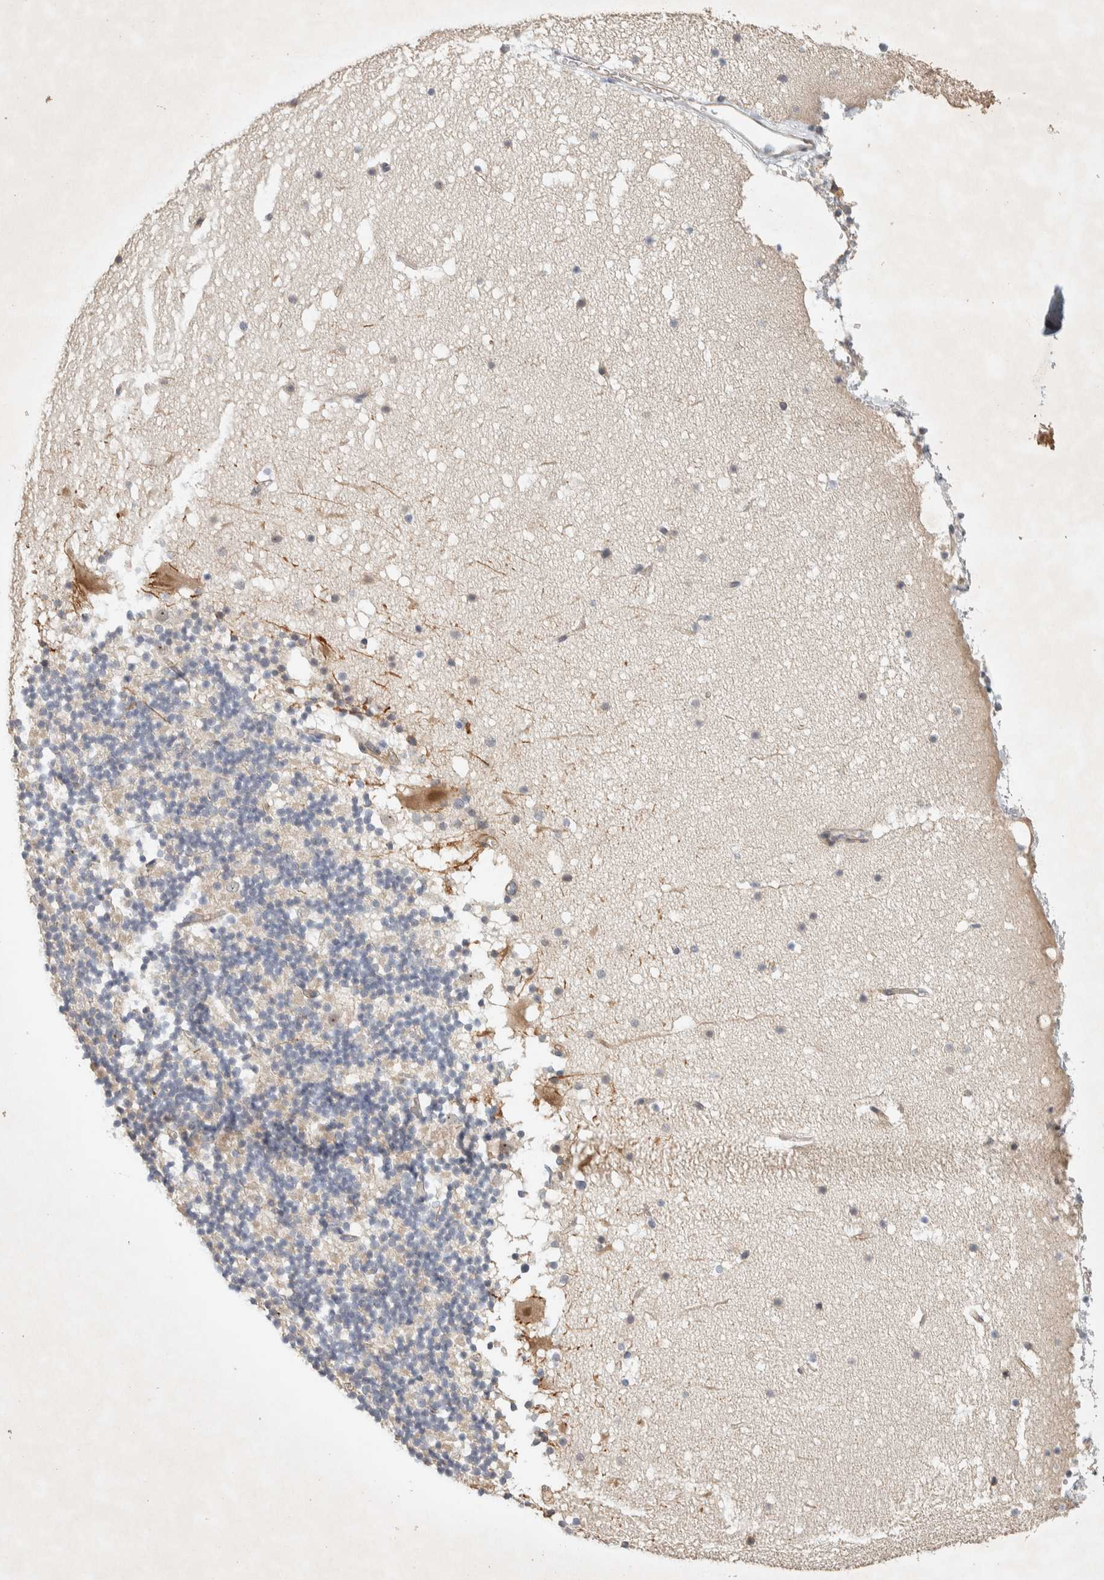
{"staining": {"intensity": "negative", "quantity": "none", "location": "none"}, "tissue": "cerebellum", "cell_type": "Cells in granular layer", "image_type": "normal", "snomed": [{"axis": "morphology", "description": "Normal tissue, NOS"}, {"axis": "topography", "description": "Cerebellum"}], "caption": "This is an IHC micrograph of benign human cerebellum. There is no positivity in cells in granular layer.", "gene": "KLHL40", "patient": {"sex": "male", "age": 57}}